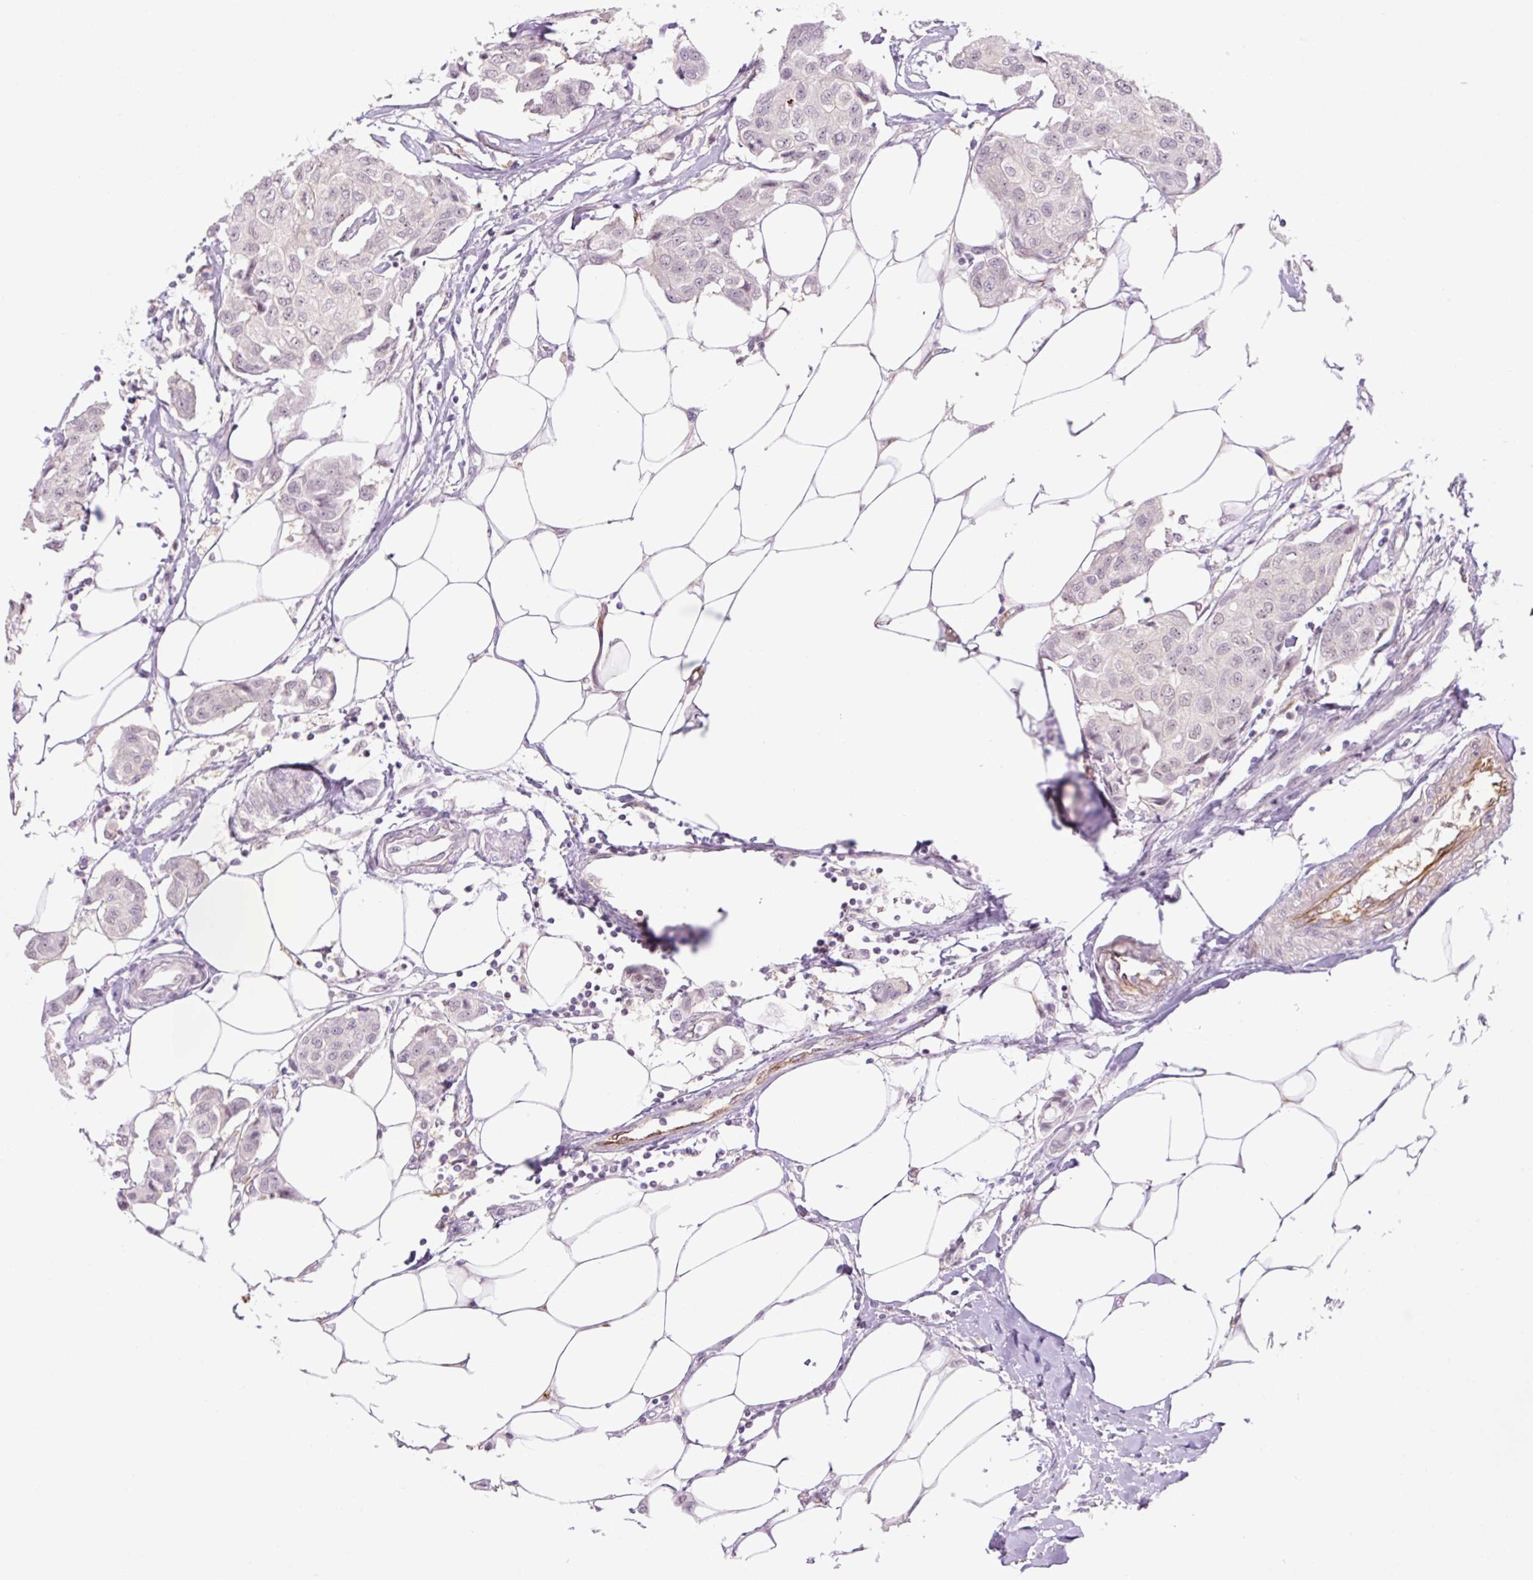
{"staining": {"intensity": "weak", "quantity": "25%-75%", "location": "nuclear"}, "tissue": "breast cancer", "cell_type": "Tumor cells", "image_type": "cancer", "snomed": [{"axis": "morphology", "description": "Duct carcinoma"}, {"axis": "topography", "description": "Breast"}, {"axis": "topography", "description": "Lymph node"}], "caption": "A photomicrograph showing weak nuclear staining in about 25%-75% of tumor cells in breast cancer (invasive ductal carcinoma), as visualized by brown immunohistochemical staining.", "gene": "ZNF417", "patient": {"sex": "female", "age": 80}}